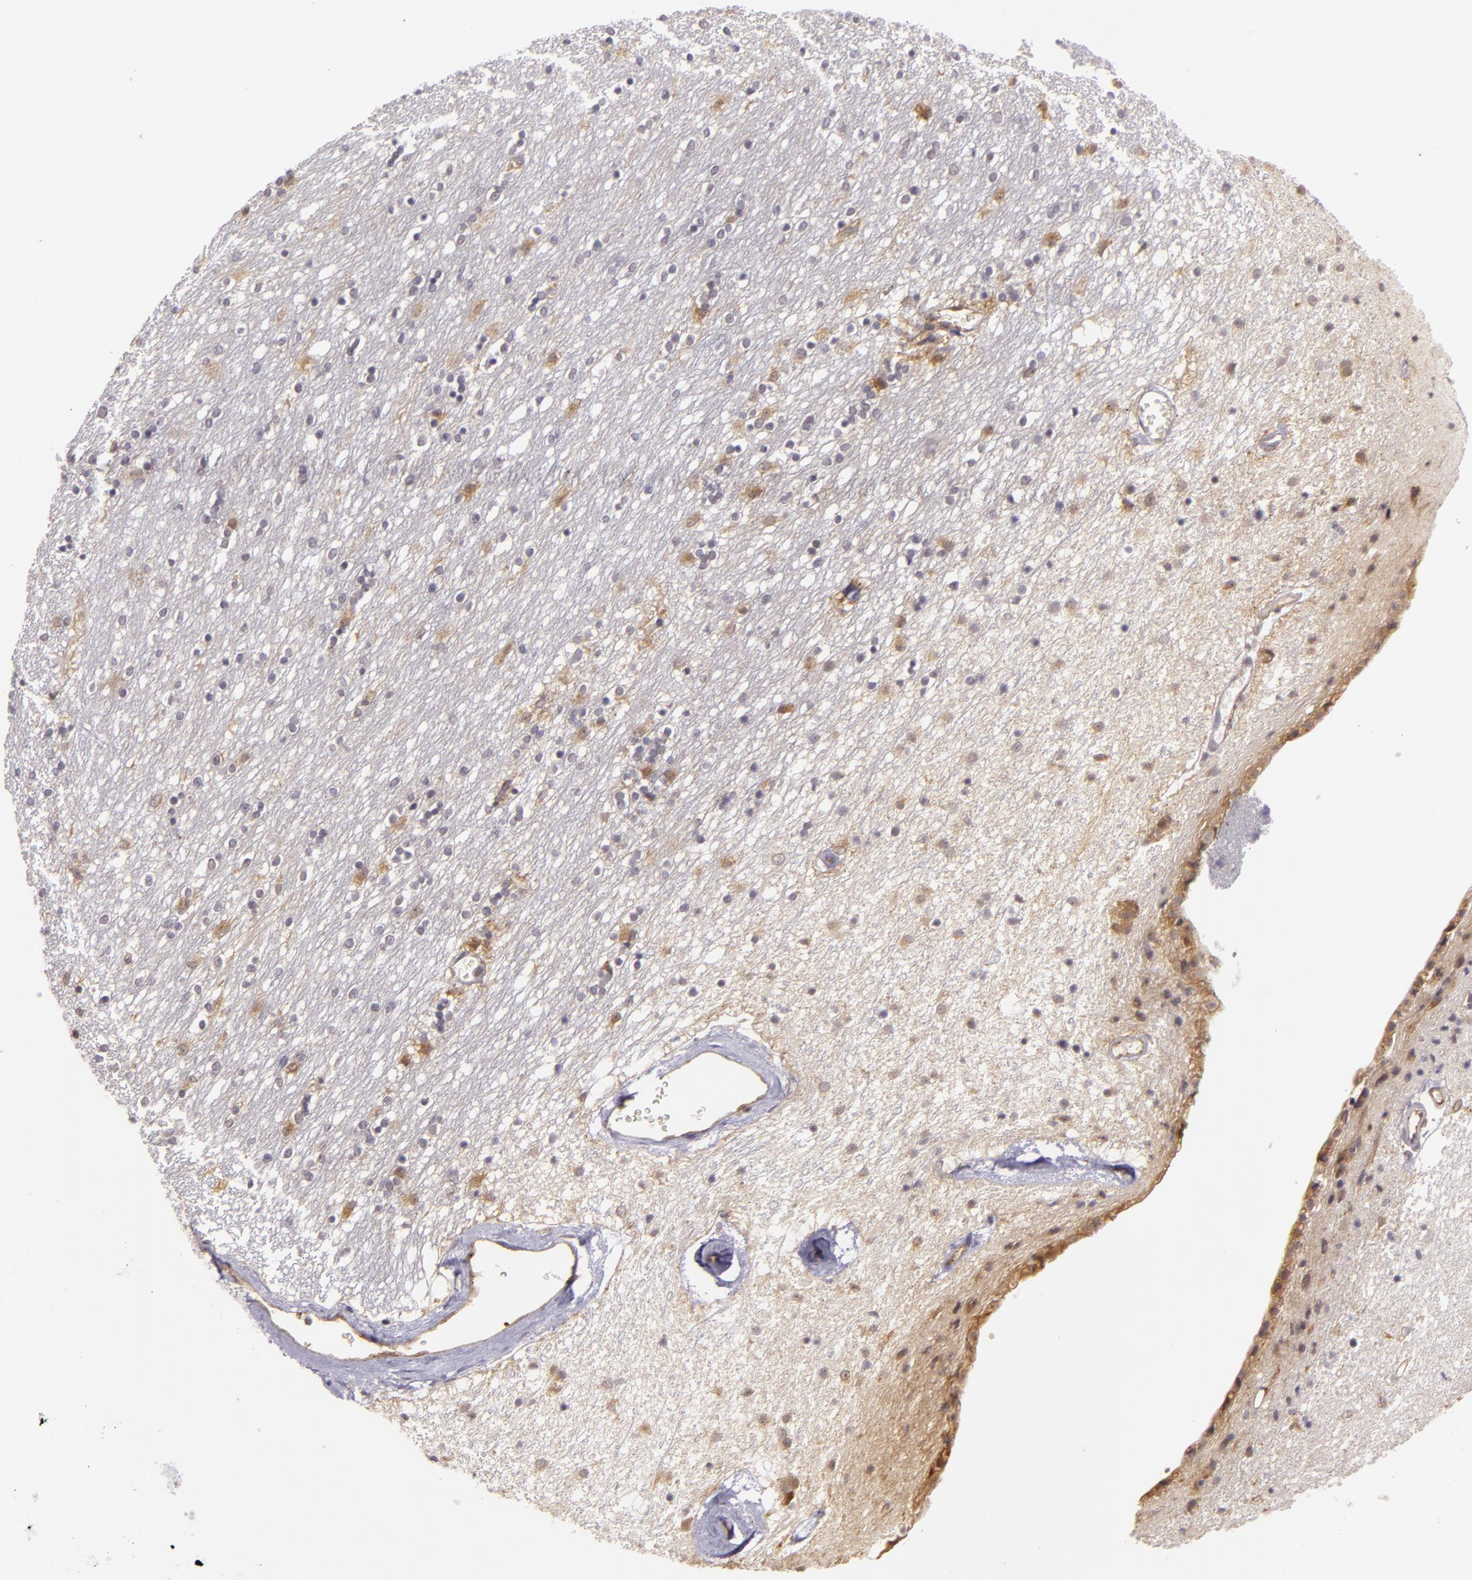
{"staining": {"intensity": "weak", "quantity": "25%-75%", "location": "cytoplasmic/membranous,nuclear"}, "tissue": "caudate", "cell_type": "Glial cells", "image_type": "normal", "snomed": [{"axis": "morphology", "description": "Normal tissue, NOS"}, {"axis": "topography", "description": "Lateral ventricle wall"}], "caption": "Protein expression analysis of normal caudate demonstrates weak cytoplasmic/membranous,nuclear staining in approximately 25%-75% of glial cells. (DAB (3,3'-diaminobenzidine) = brown stain, brightfield microscopy at high magnification).", "gene": "SYTL4", "patient": {"sex": "female", "age": 54}}